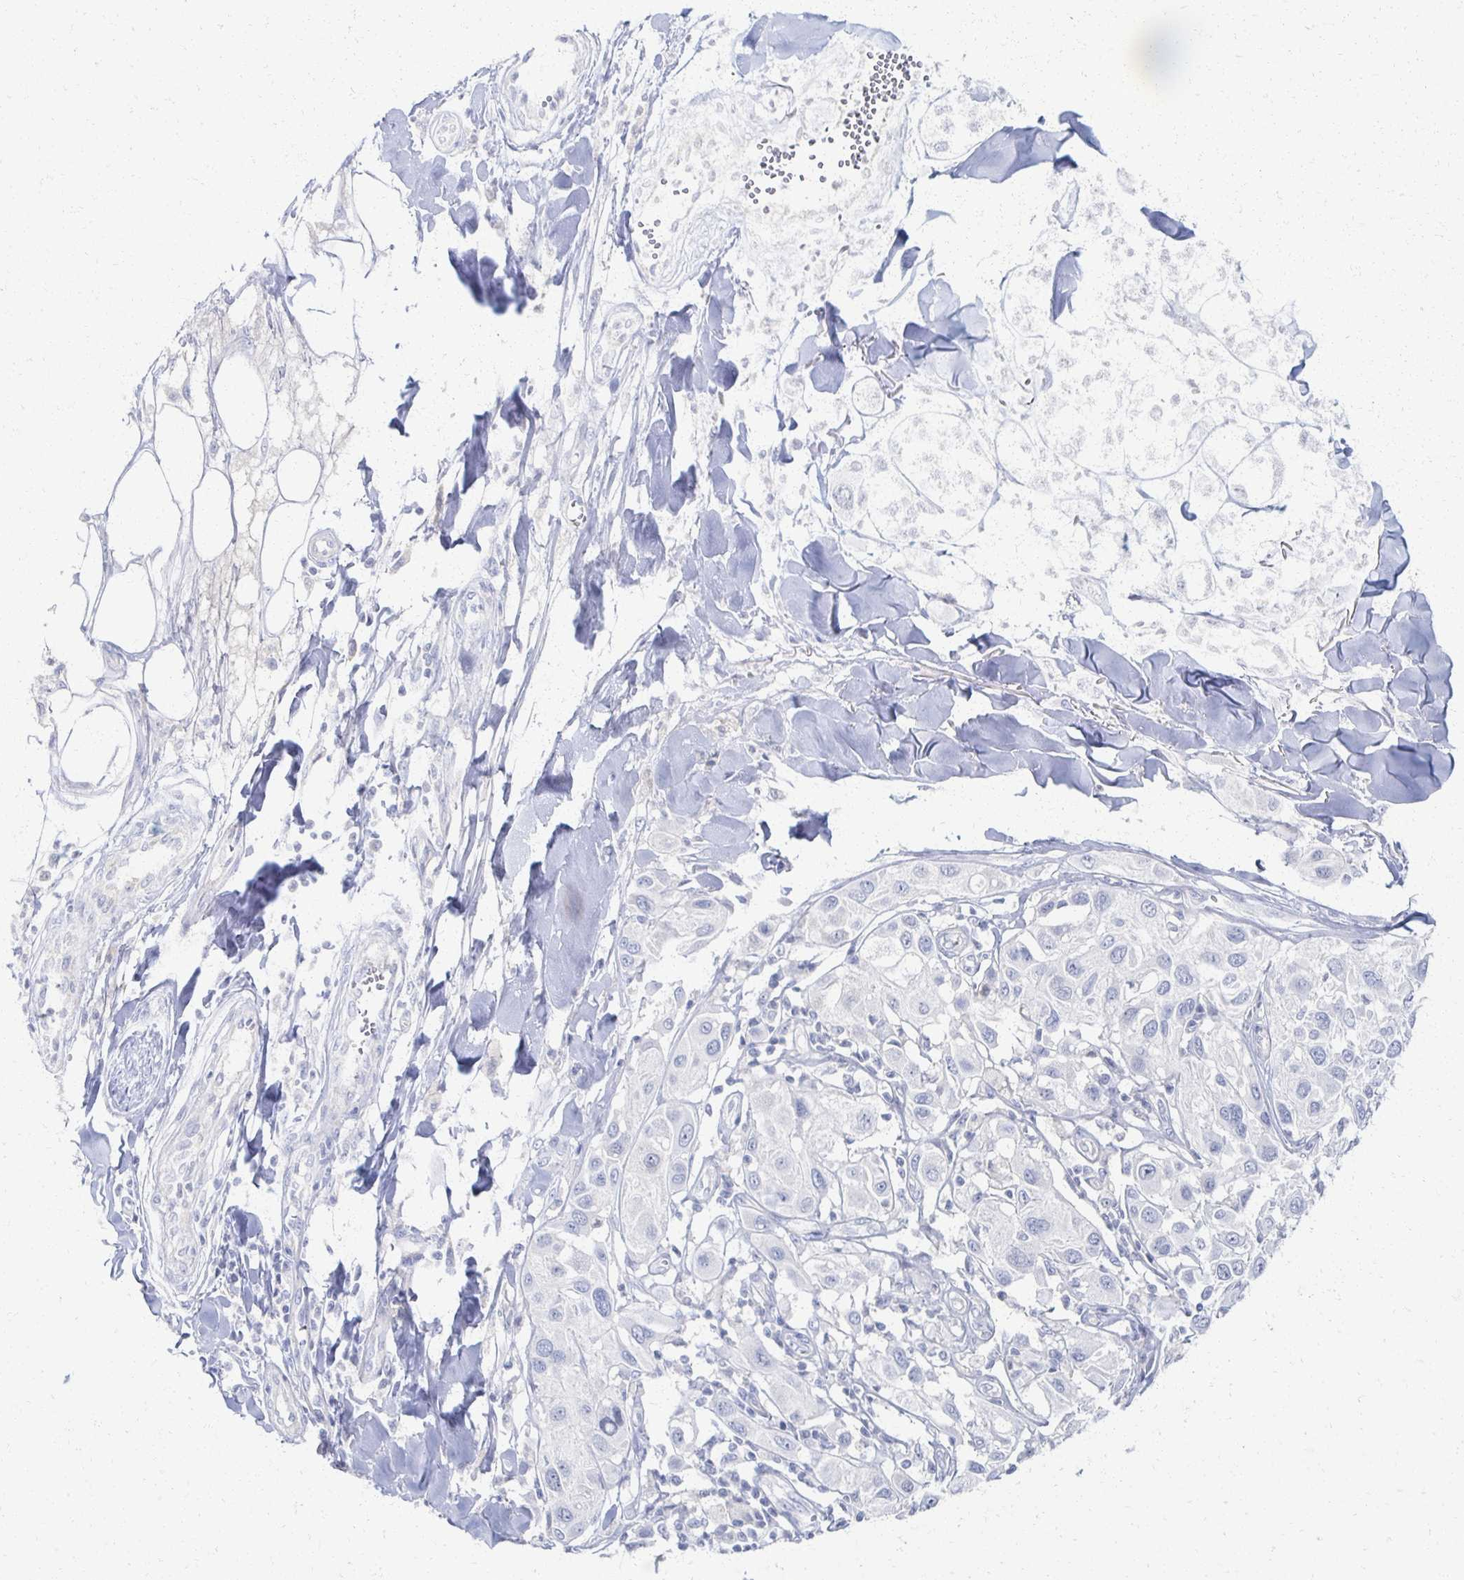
{"staining": {"intensity": "negative", "quantity": "none", "location": "none"}, "tissue": "melanoma", "cell_type": "Tumor cells", "image_type": "cancer", "snomed": [{"axis": "morphology", "description": "Malignant melanoma, Metastatic site"}, {"axis": "topography", "description": "Skin"}], "caption": "The image displays no staining of tumor cells in malignant melanoma (metastatic site).", "gene": "PRR20A", "patient": {"sex": "male", "age": 41}}